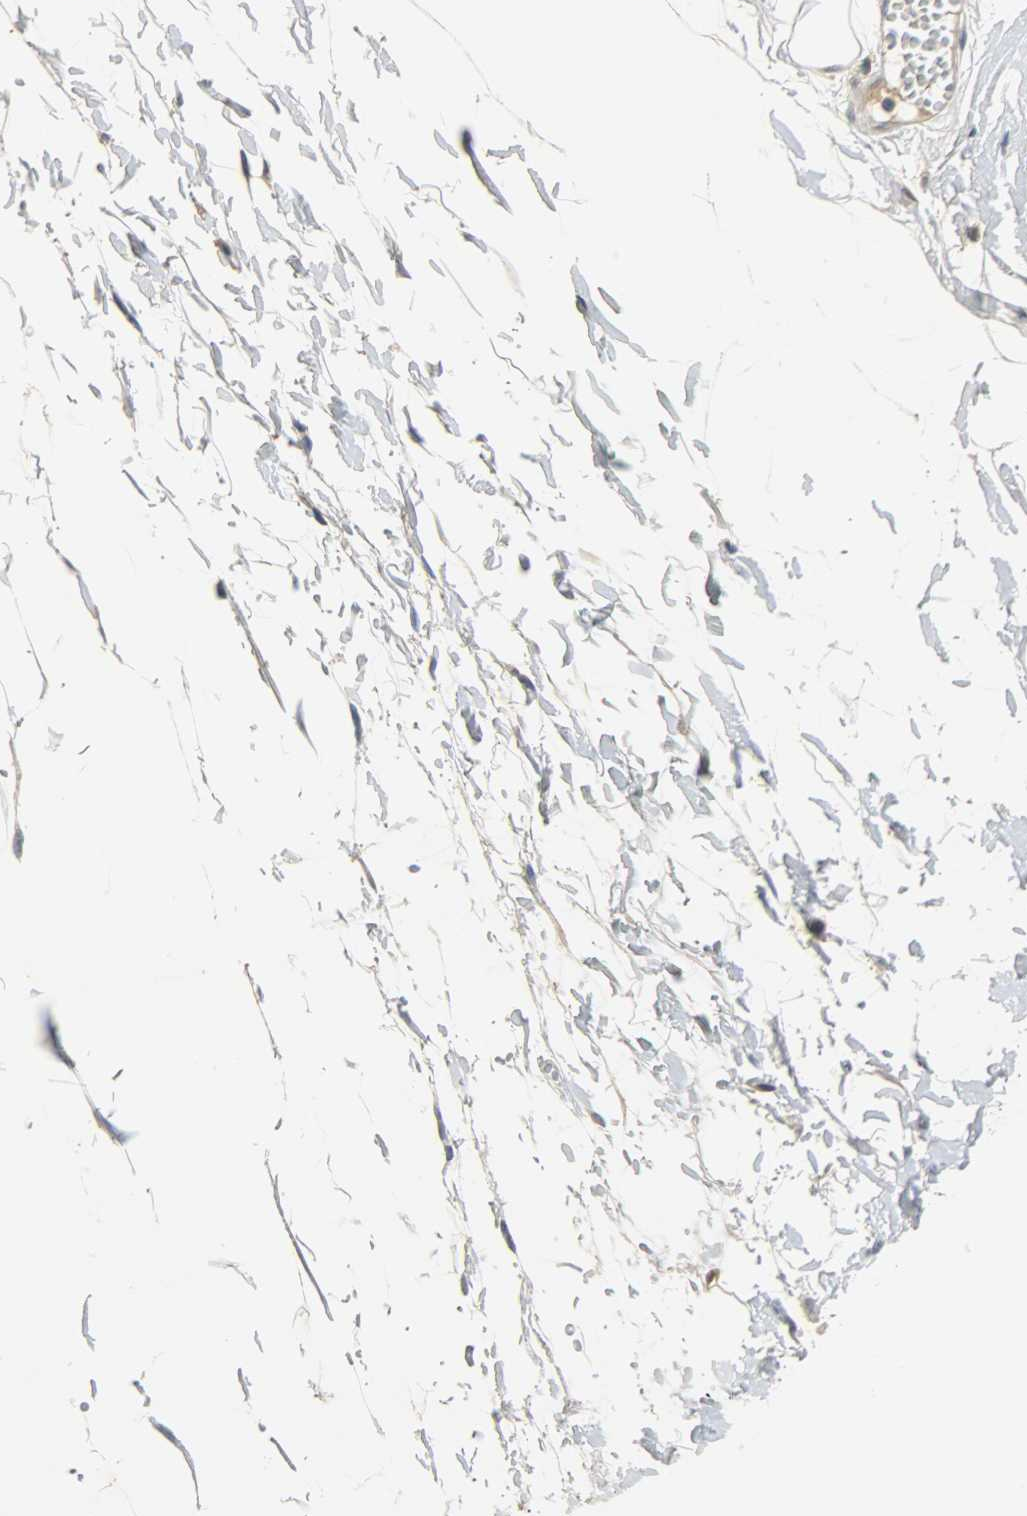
{"staining": {"intensity": "weak", "quantity": ">75%", "location": "cytoplasmic/membranous"}, "tissue": "adipose tissue", "cell_type": "Adipocytes", "image_type": "normal", "snomed": [{"axis": "morphology", "description": "Normal tissue, NOS"}, {"axis": "morphology", "description": "Inflammation, NOS"}, {"axis": "topography", "description": "Vascular tissue"}, {"axis": "topography", "description": "Salivary gland"}], "caption": "This image exhibits normal adipose tissue stained with IHC to label a protein in brown. The cytoplasmic/membranous of adipocytes show weak positivity for the protein. Nuclei are counter-stained blue.", "gene": "EIF4EBP1", "patient": {"sex": "female", "age": 75}}